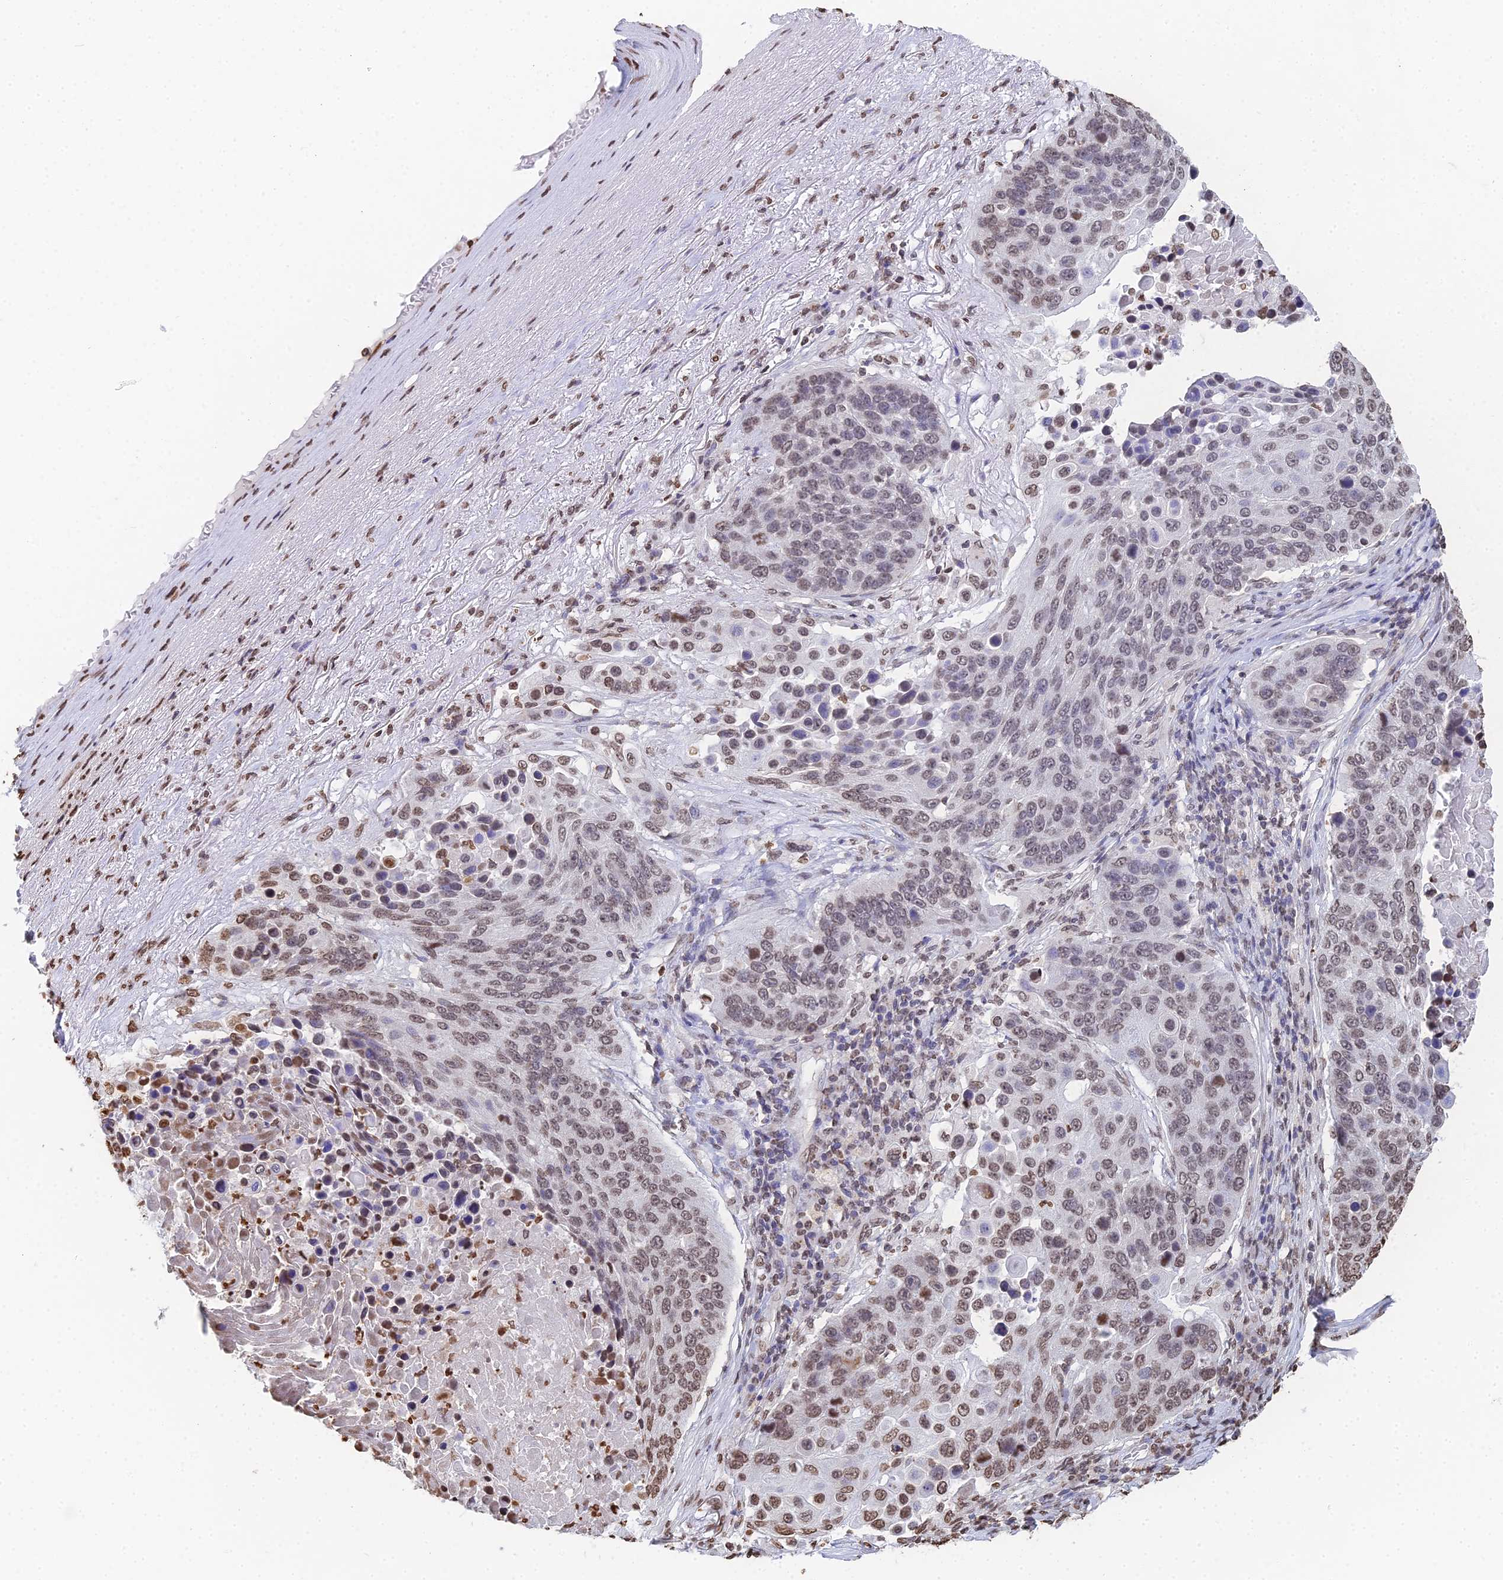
{"staining": {"intensity": "weak", "quantity": "25%-75%", "location": "nuclear"}, "tissue": "lung cancer", "cell_type": "Tumor cells", "image_type": "cancer", "snomed": [{"axis": "morphology", "description": "Normal tissue, NOS"}, {"axis": "morphology", "description": "Squamous cell carcinoma, NOS"}, {"axis": "topography", "description": "Lymph node"}, {"axis": "topography", "description": "Lung"}], "caption": "Human lung cancer (squamous cell carcinoma) stained with a brown dye displays weak nuclear positive staining in about 25%-75% of tumor cells.", "gene": "GBP3", "patient": {"sex": "male", "age": 66}}